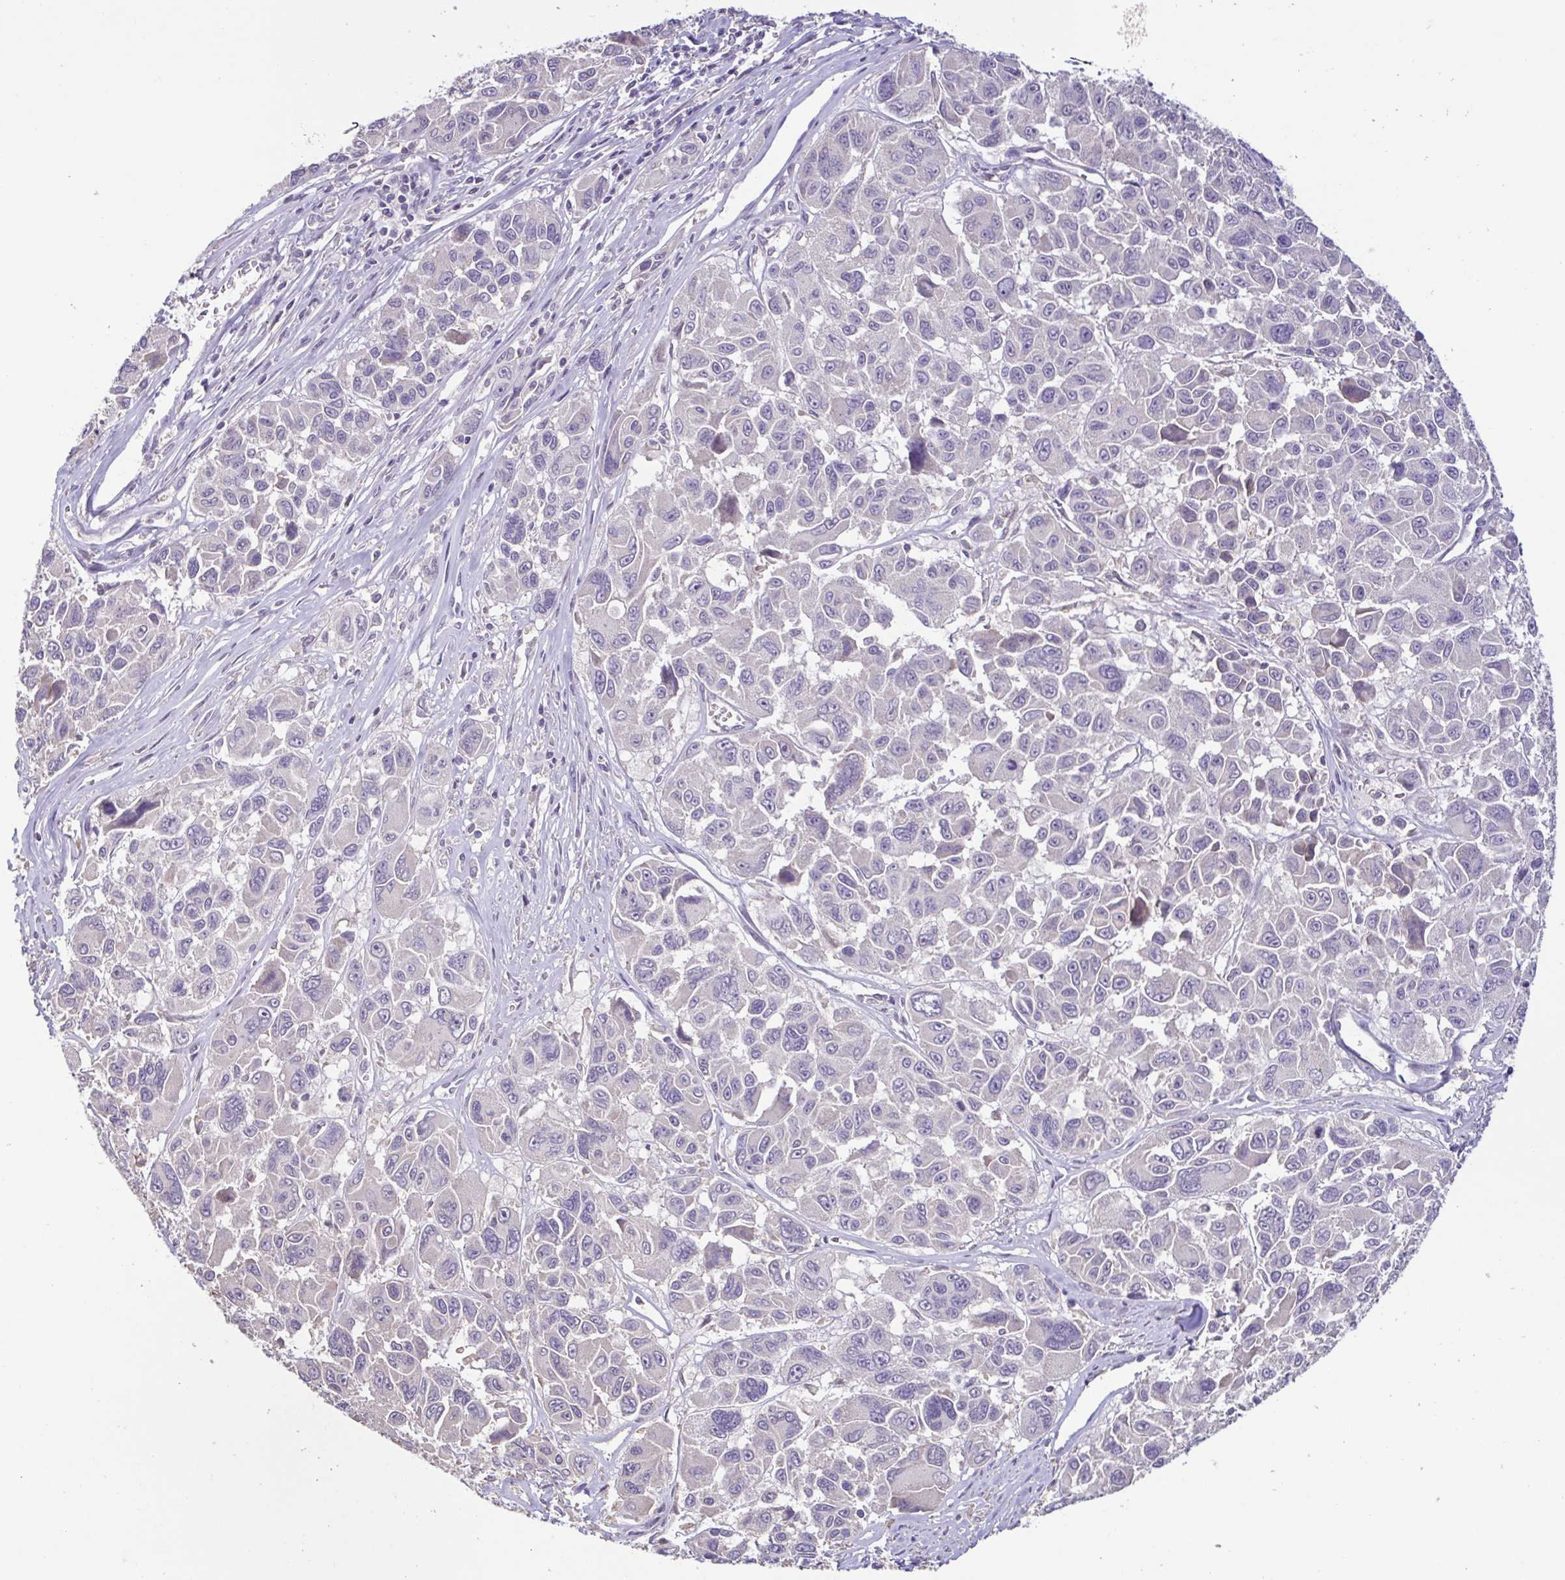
{"staining": {"intensity": "negative", "quantity": "none", "location": "none"}, "tissue": "melanoma", "cell_type": "Tumor cells", "image_type": "cancer", "snomed": [{"axis": "morphology", "description": "Malignant melanoma, NOS"}, {"axis": "topography", "description": "Skin"}], "caption": "The histopathology image displays no significant expression in tumor cells of malignant melanoma.", "gene": "ACTRT2", "patient": {"sex": "female", "age": 66}}